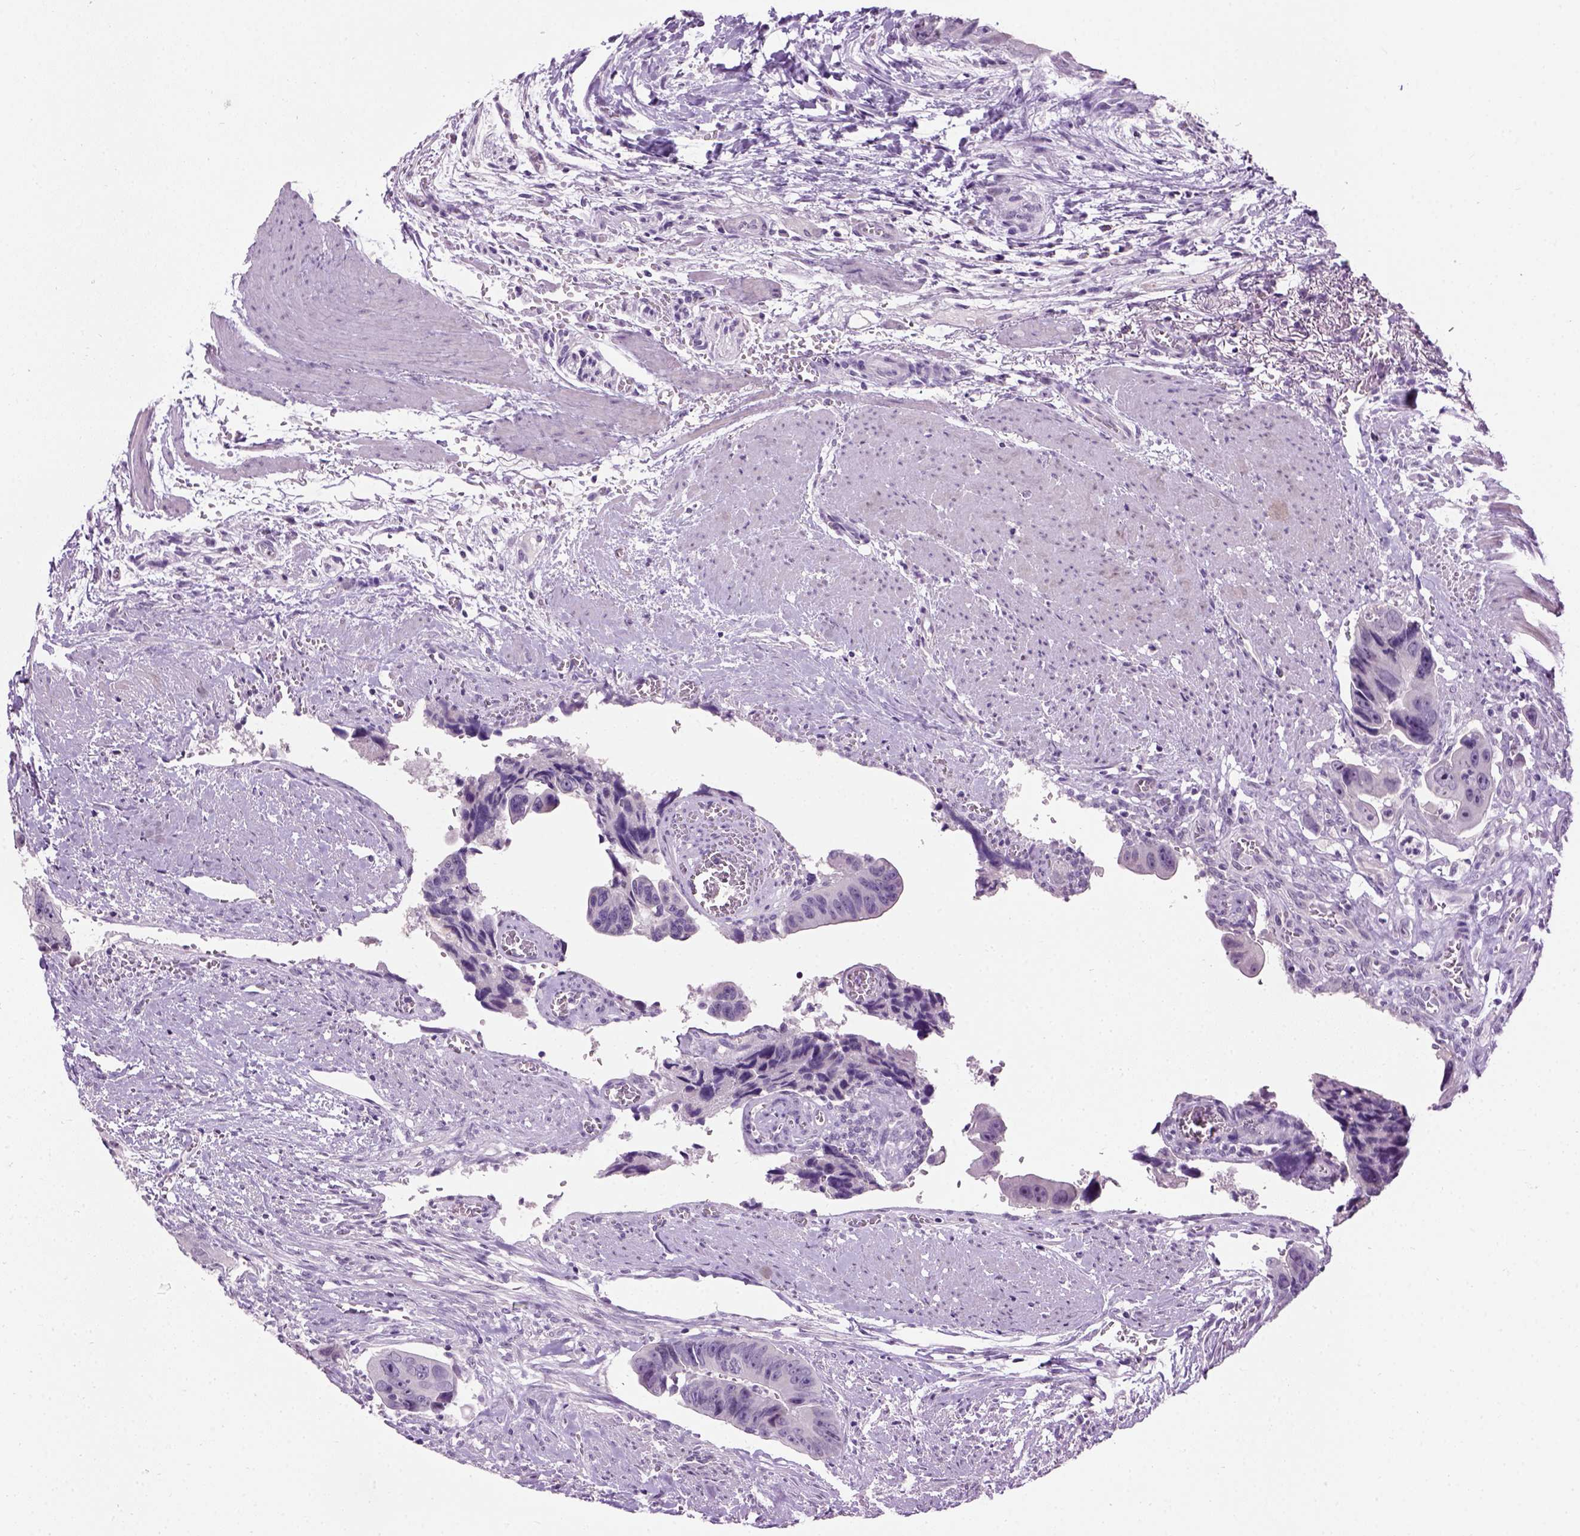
{"staining": {"intensity": "negative", "quantity": "none", "location": "none"}, "tissue": "colorectal cancer", "cell_type": "Tumor cells", "image_type": "cancer", "snomed": [{"axis": "morphology", "description": "Adenocarcinoma, NOS"}, {"axis": "topography", "description": "Rectum"}], "caption": "This is a histopathology image of immunohistochemistry staining of colorectal adenocarcinoma, which shows no staining in tumor cells.", "gene": "GABRB2", "patient": {"sex": "male", "age": 76}}